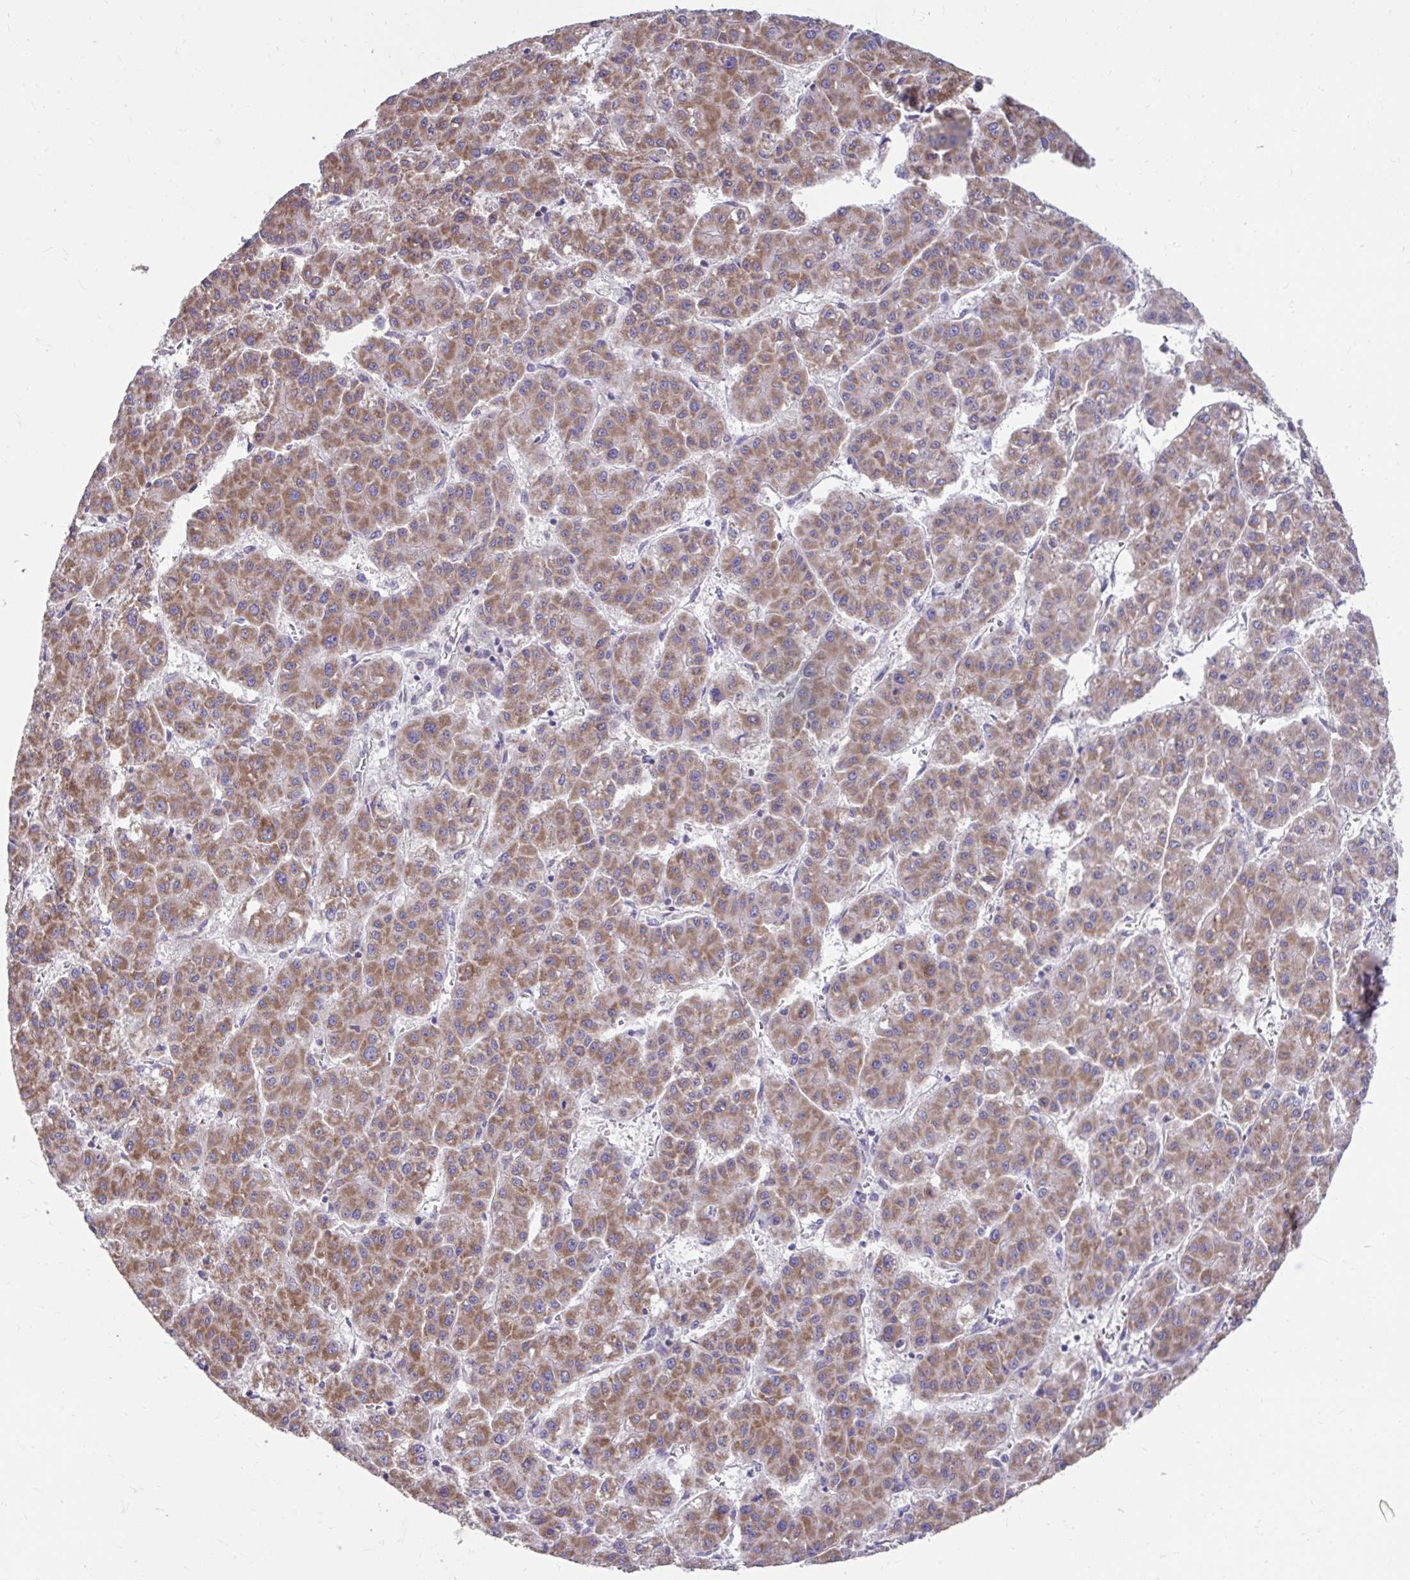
{"staining": {"intensity": "moderate", "quantity": ">75%", "location": "cytoplasmic/membranous"}, "tissue": "liver cancer", "cell_type": "Tumor cells", "image_type": "cancer", "snomed": [{"axis": "morphology", "description": "Carcinoma, Hepatocellular, NOS"}, {"axis": "topography", "description": "Liver"}], "caption": "About >75% of tumor cells in liver cancer (hepatocellular carcinoma) reveal moderate cytoplasmic/membranous protein staining as visualized by brown immunohistochemical staining.", "gene": "LINGO4", "patient": {"sex": "male", "age": 73}}